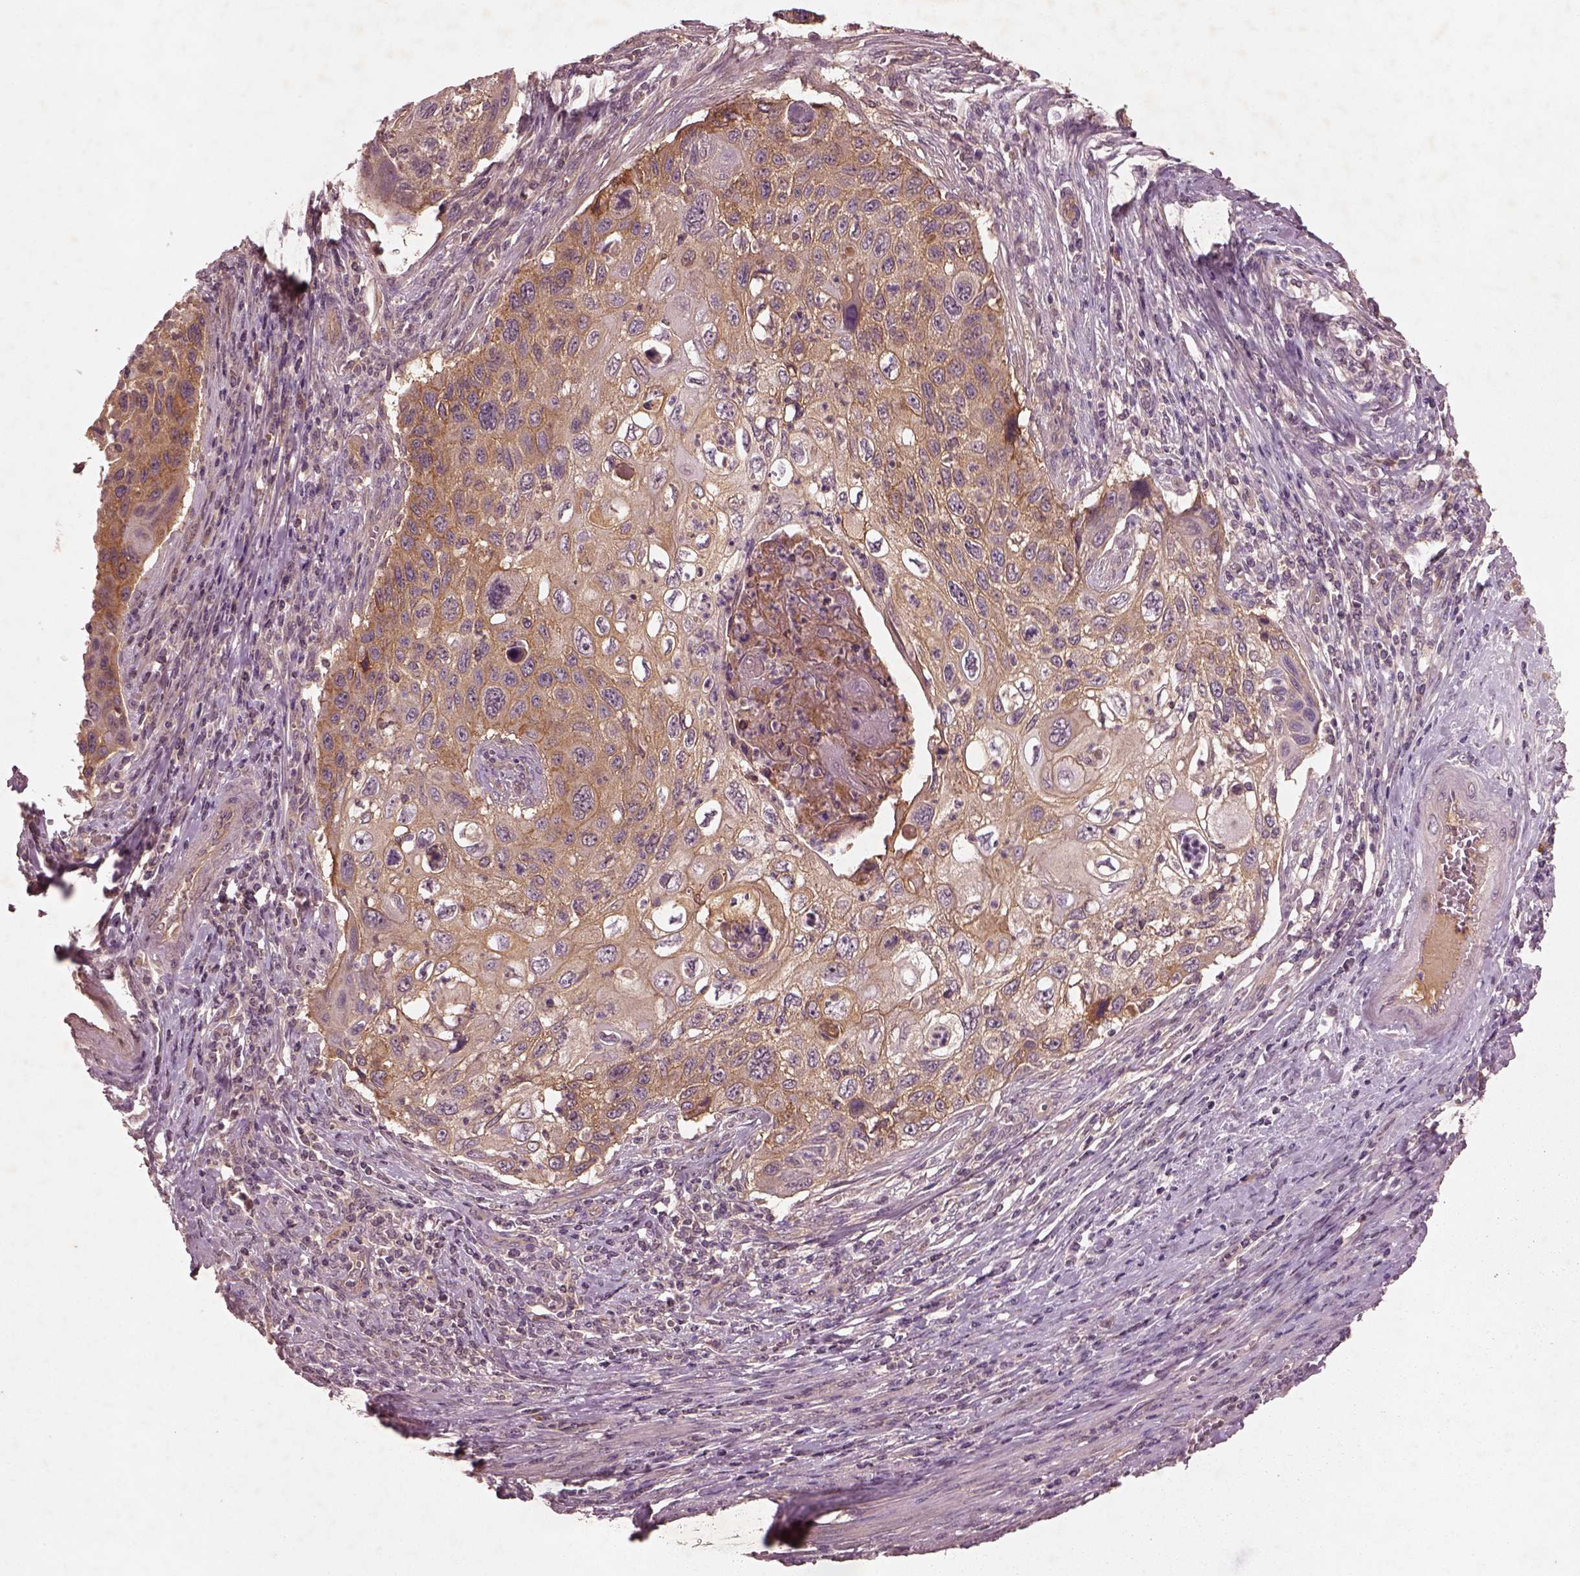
{"staining": {"intensity": "strong", "quantity": "<25%", "location": "cytoplasmic/membranous"}, "tissue": "cervical cancer", "cell_type": "Tumor cells", "image_type": "cancer", "snomed": [{"axis": "morphology", "description": "Squamous cell carcinoma, NOS"}, {"axis": "topography", "description": "Cervix"}], "caption": "An image showing strong cytoplasmic/membranous staining in about <25% of tumor cells in cervical squamous cell carcinoma, as visualized by brown immunohistochemical staining.", "gene": "FAM234A", "patient": {"sex": "female", "age": 70}}